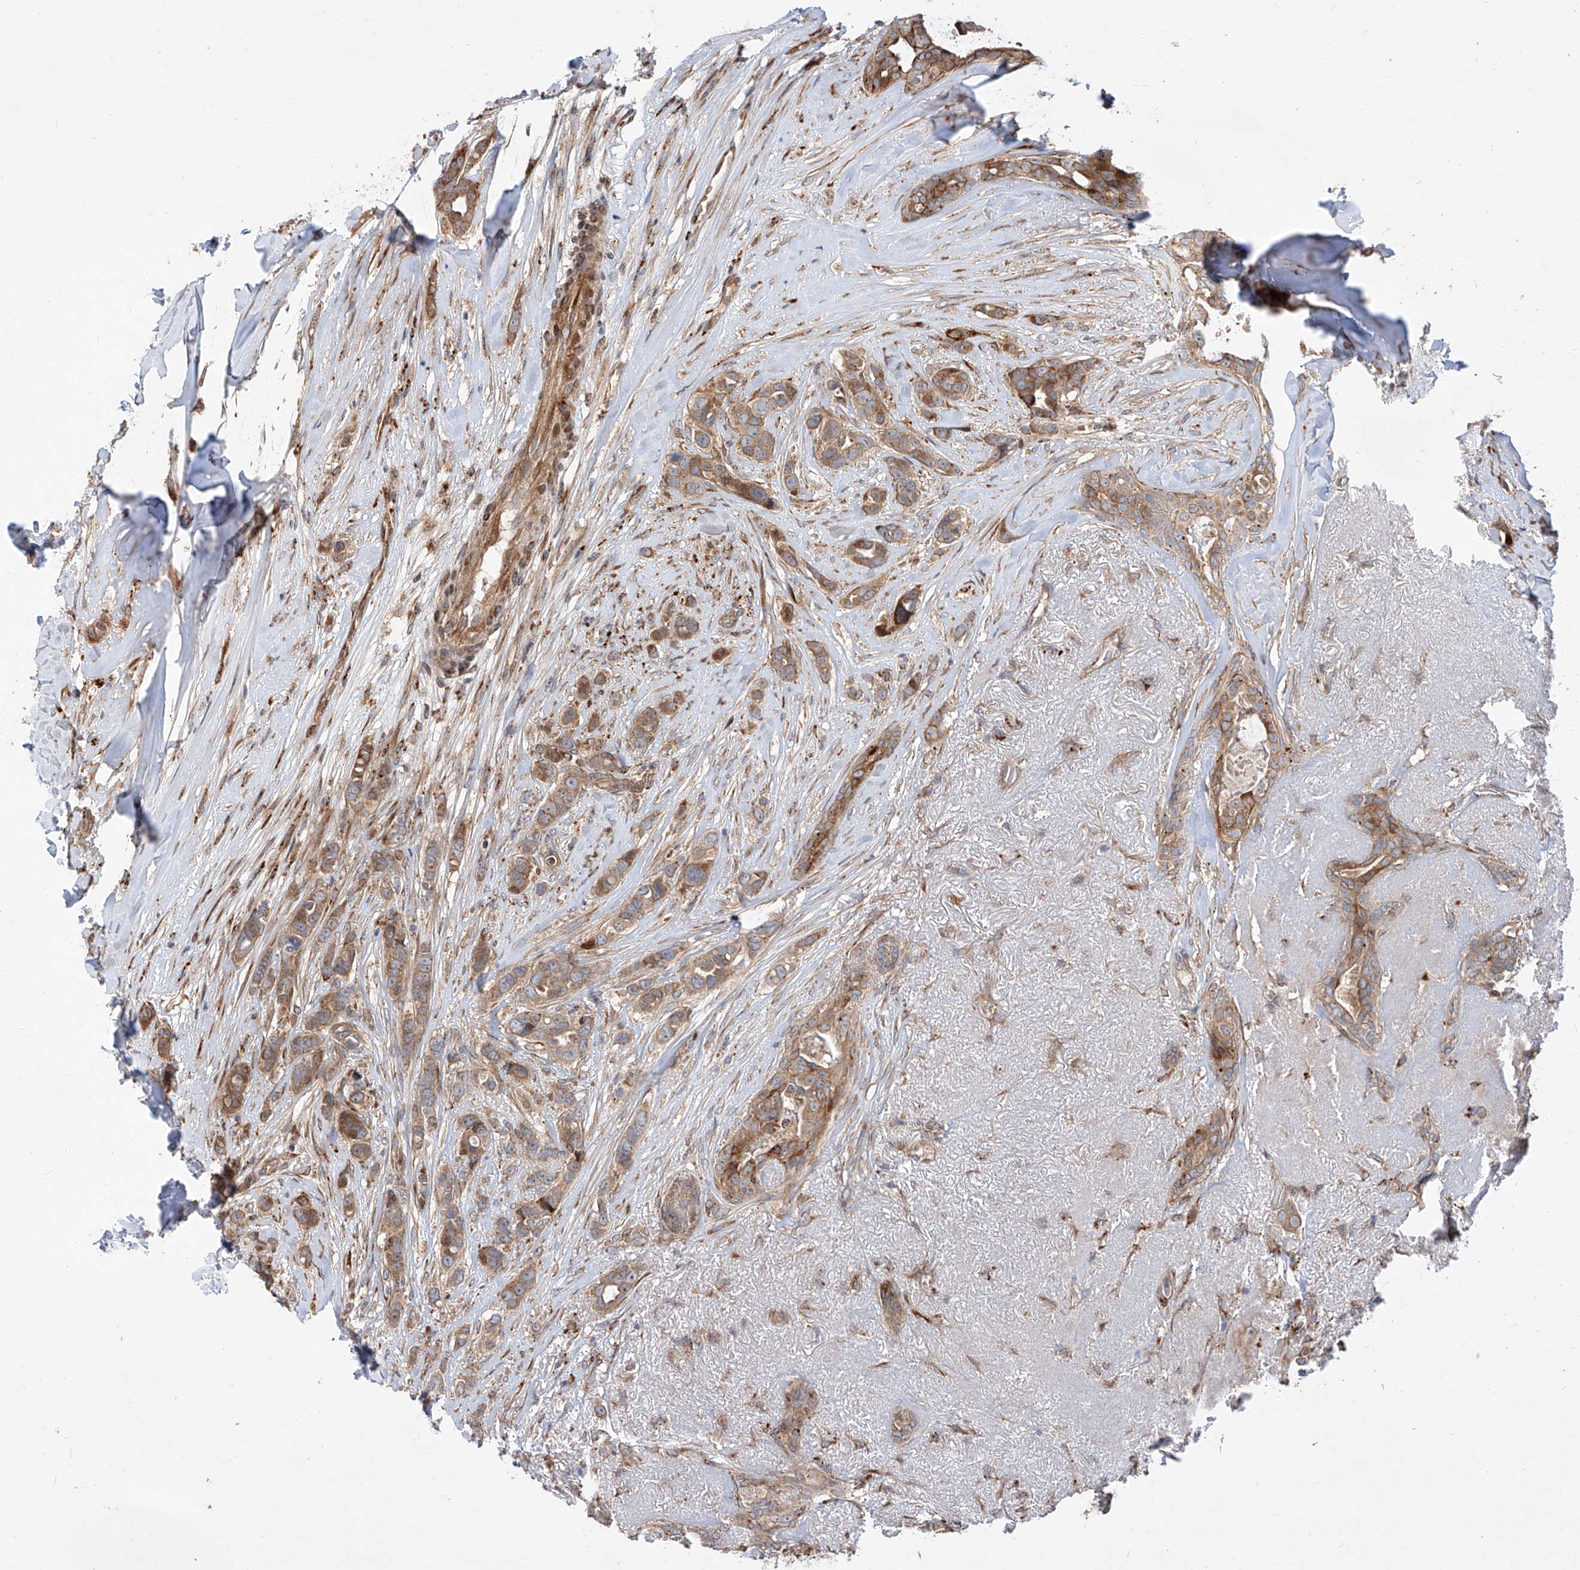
{"staining": {"intensity": "moderate", "quantity": ">75%", "location": "cytoplasmic/membranous"}, "tissue": "breast cancer", "cell_type": "Tumor cells", "image_type": "cancer", "snomed": [{"axis": "morphology", "description": "Lobular carcinoma"}, {"axis": "topography", "description": "Breast"}], "caption": "A photomicrograph of lobular carcinoma (breast) stained for a protein shows moderate cytoplasmic/membranous brown staining in tumor cells. (DAB IHC, brown staining for protein, blue staining for nuclei).", "gene": "DIRAS3", "patient": {"sex": "female", "age": 51}}